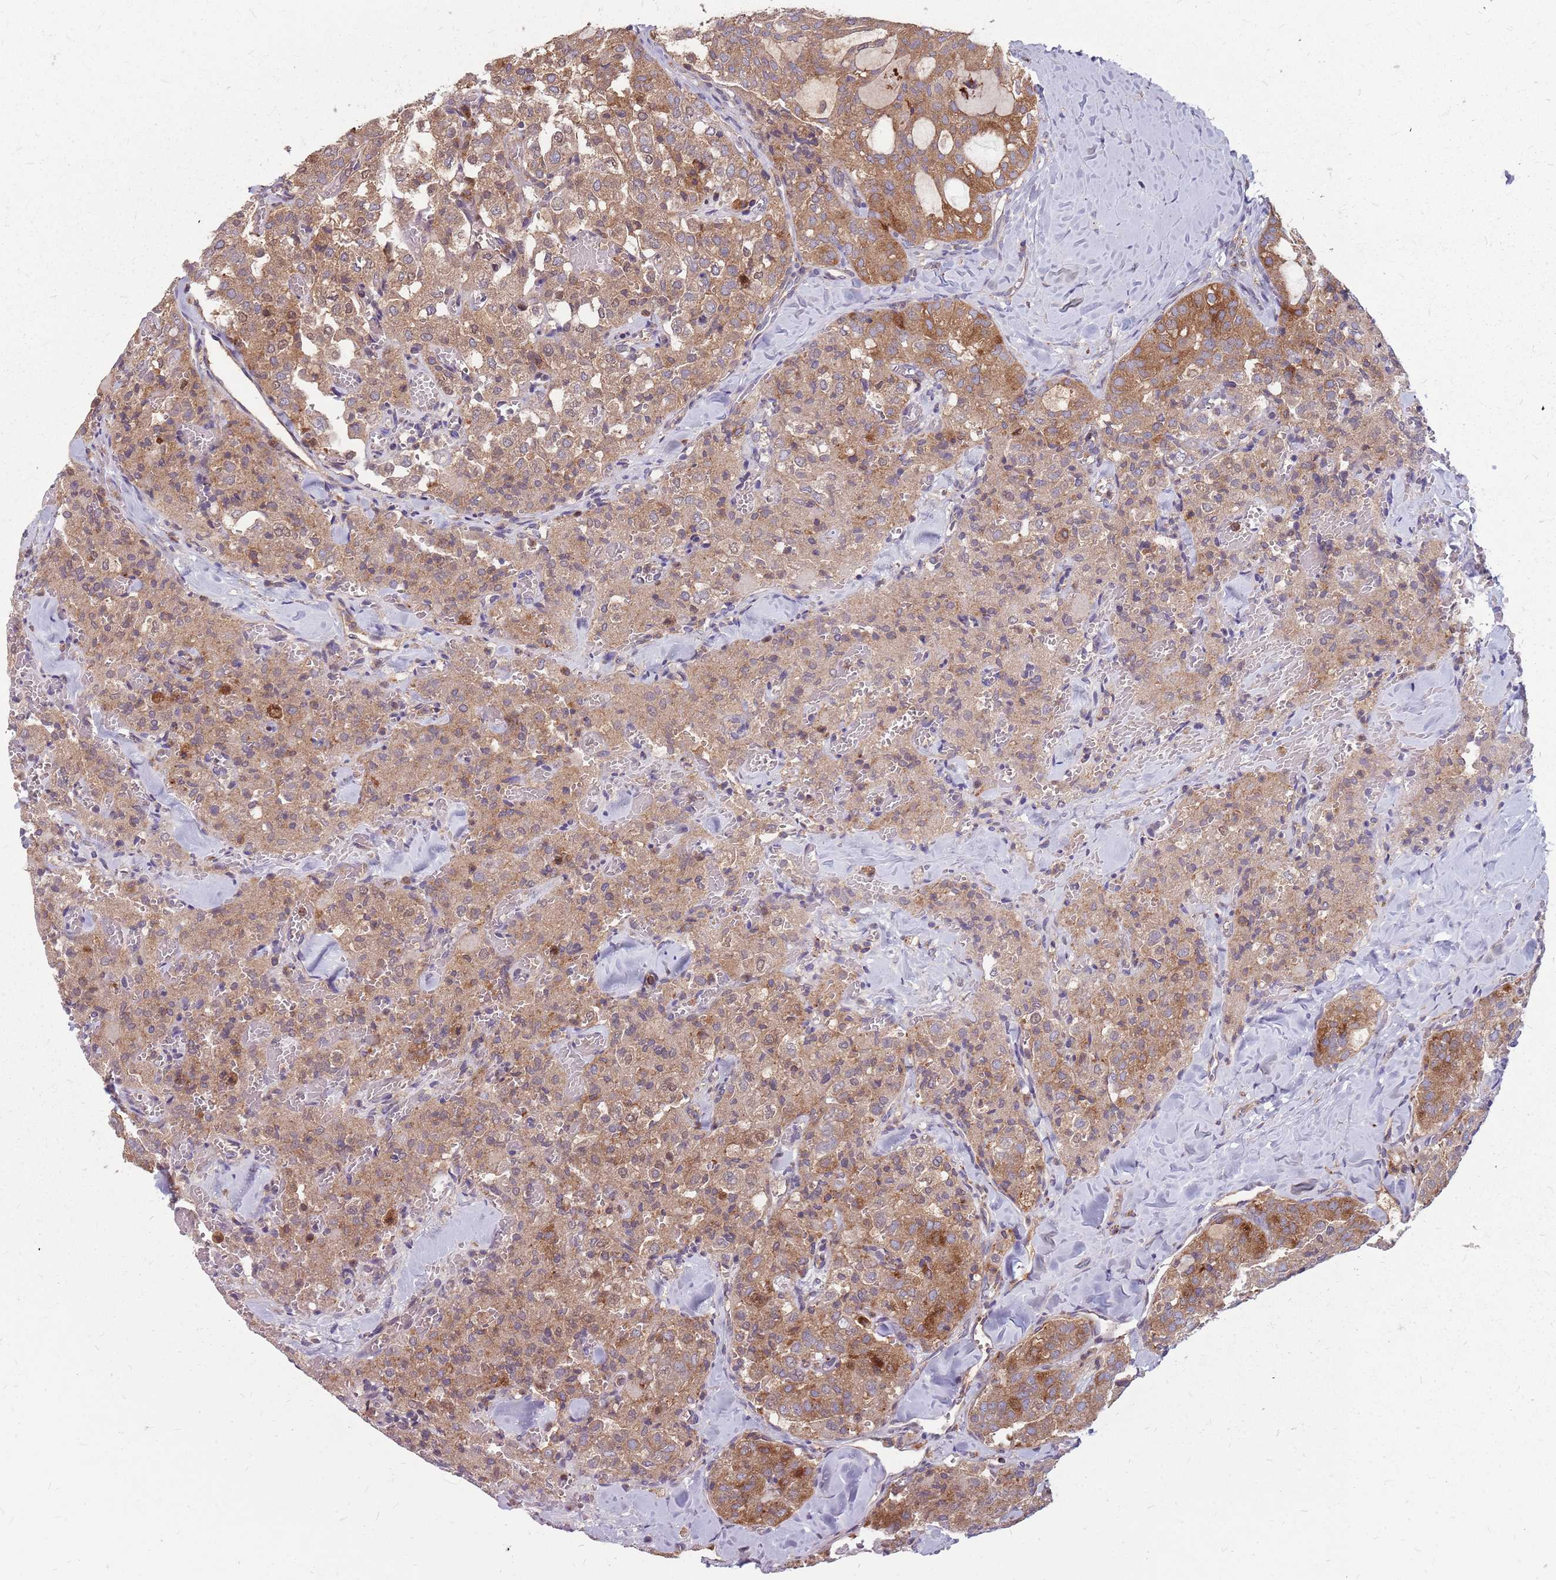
{"staining": {"intensity": "moderate", "quantity": ">75%", "location": "cytoplasmic/membranous"}, "tissue": "thyroid cancer", "cell_type": "Tumor cells", "image_type": "cancer", "snomed": [{"axis": "morphology", "description": "Follicular adenoma carcinoma, NOS"}, {"axis": "topography", "description": "Thyroid gland"}], "caption": "Immunohistochemistry (IHC) staining of follicular adenoma carcinoma (thyroid), which reveals medium levels of moderate cytoplasmic/membranous staining in about >75% of tumor cells indicating moderate cytoplasmic/membranous protein expression. The staining was performed using DAB (brown) for protein detection and nuclei were counterstained in hematoxylin (blue).", "gene": "NME4", "patient": {"sex": "male", "age": 75}}